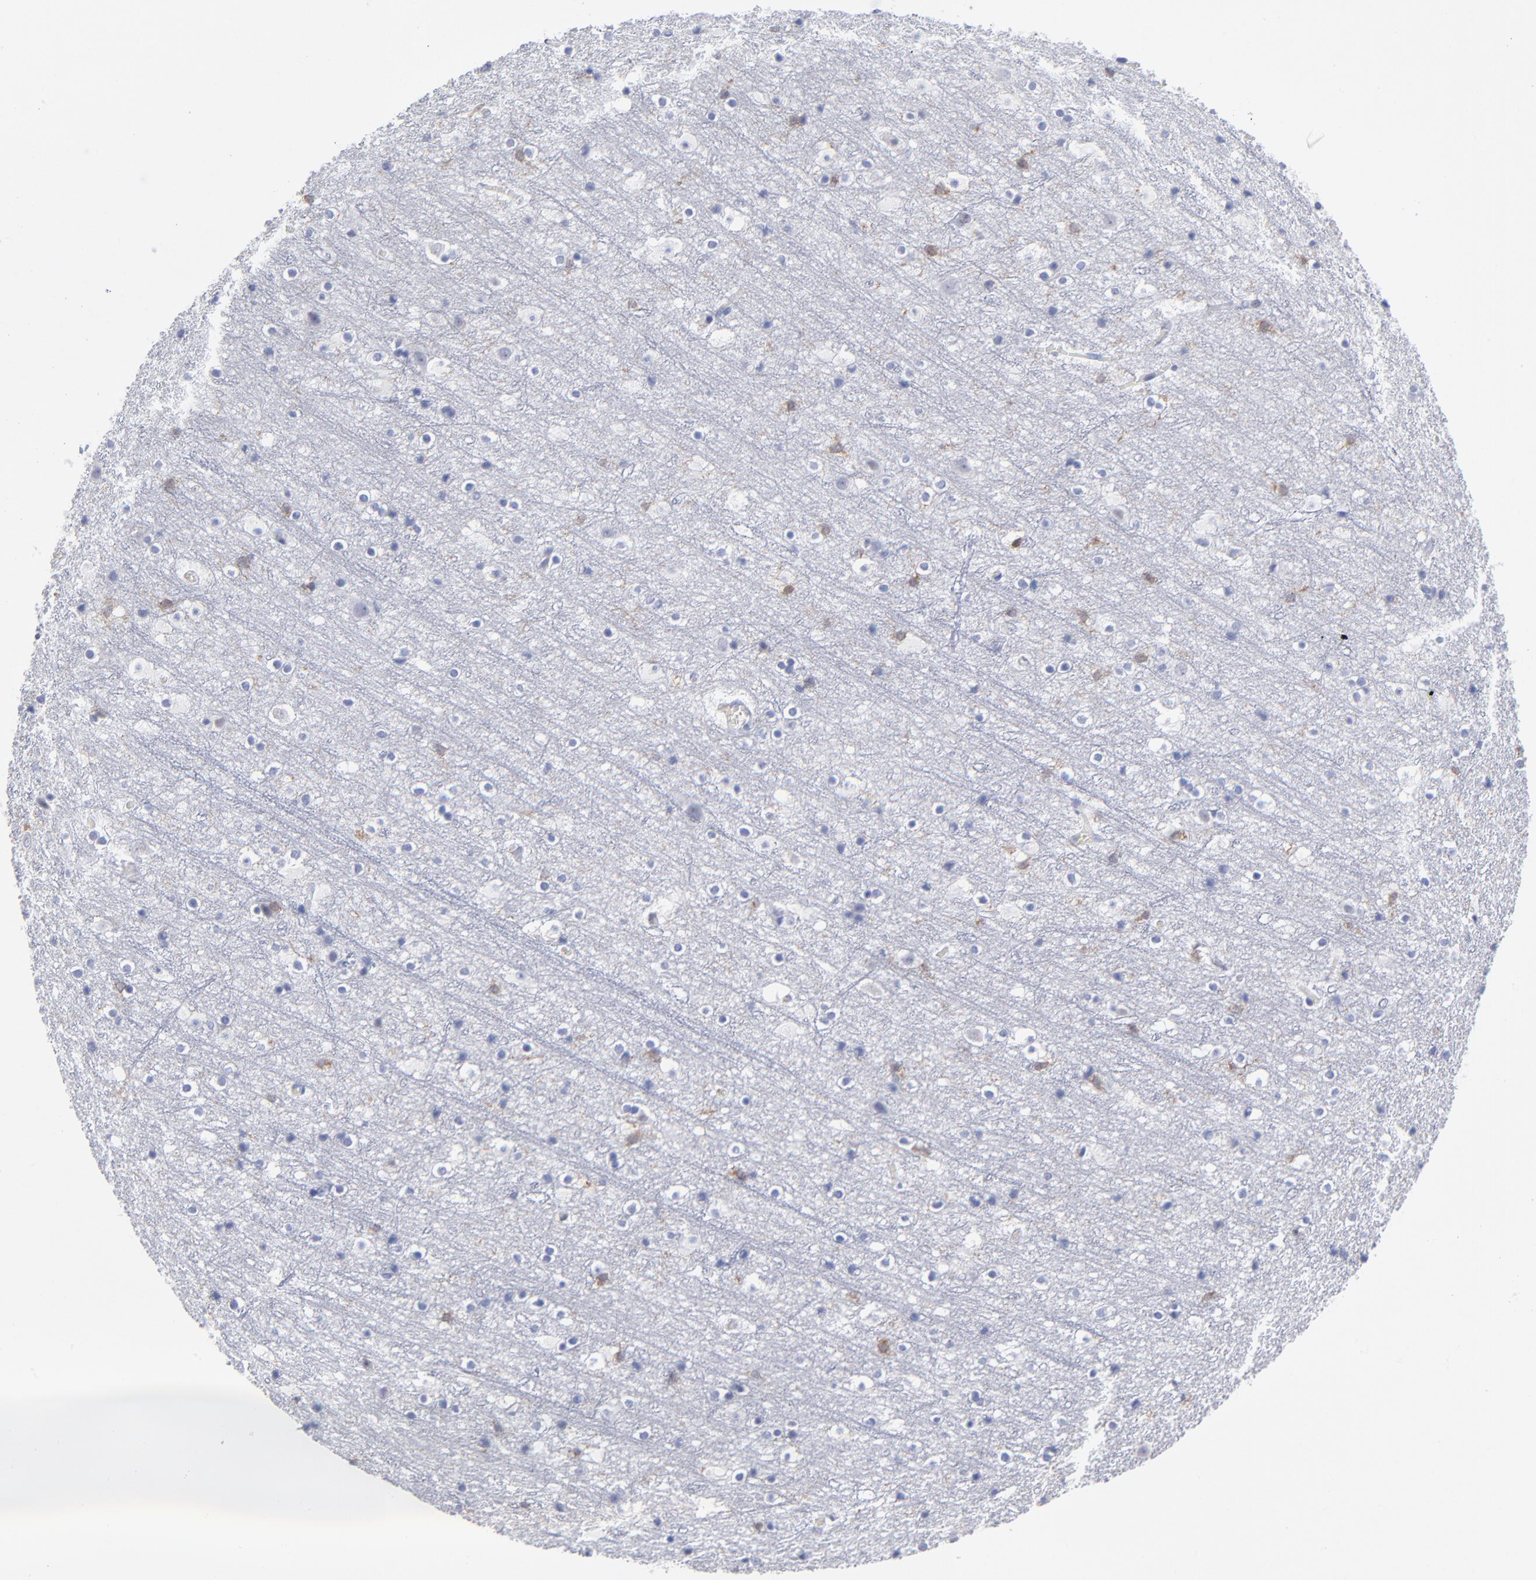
{"staining": {"intensity": "negative", "quantity": "none", "location": "none"}, "tissue": "cerebral cortex", "cell_type": "Endothelial cells", "image_type": "normal", "snomed": [{"axis": "morphology", "description": "Normal tissue, NOS"}, {"axis": "topography", "description": "Cerebral cortex"}], "caption": "Endothelial cells show no significant expression in unremarkable cerebral cortex. Nuclei are stained in blue.", "gene": "LAT2", "patient": {"sex": "male", "age": 45}}